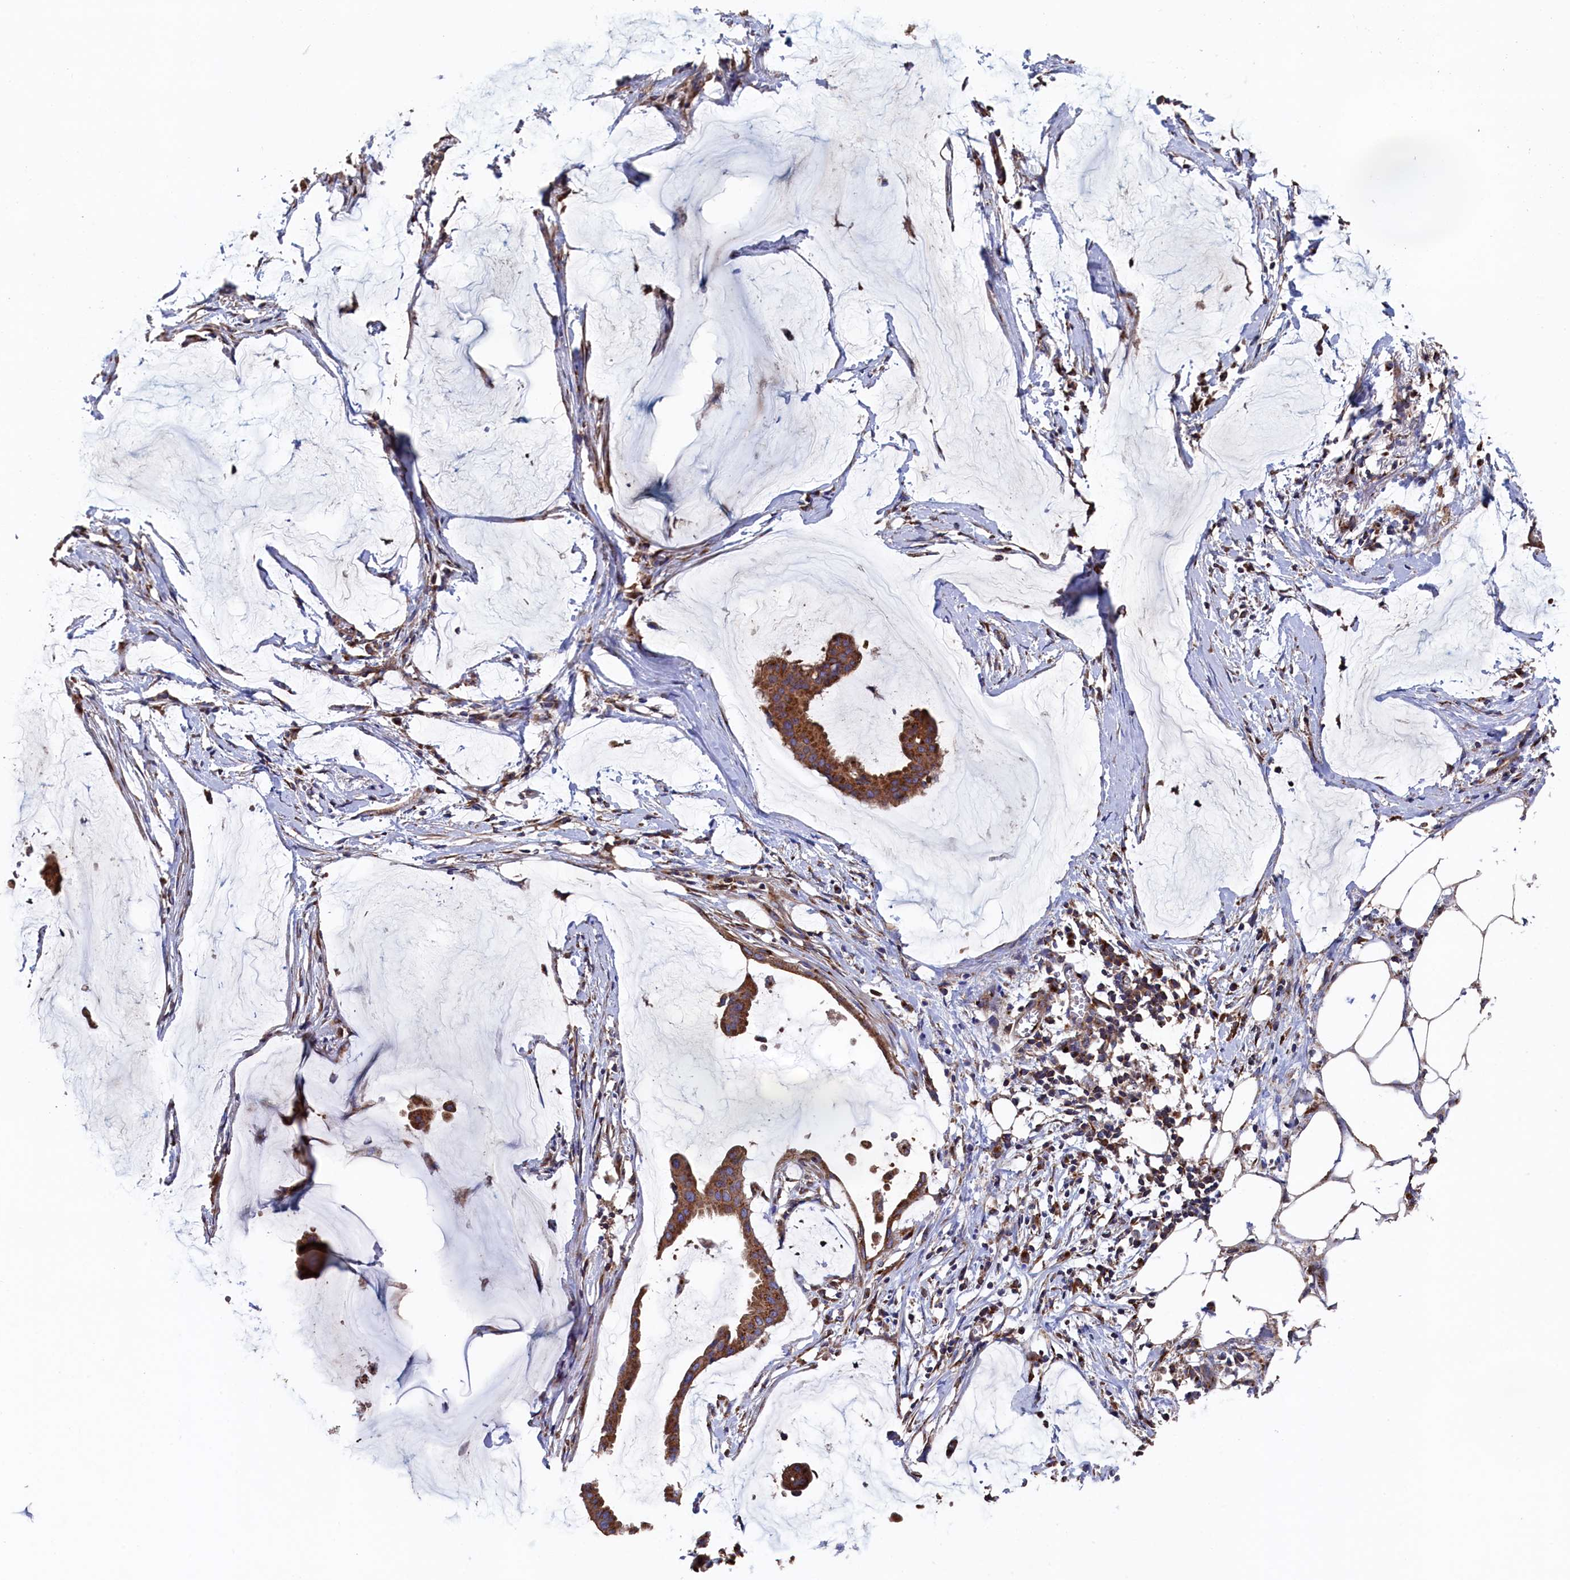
{"staining": {"intensity": "moderate", "quantity": ">75%", "location": "cytoplasmic/membranous"}, "tissue": "ovarian cancer", "cell_type": "Tumor cells", "image_type": "cancer", "snomed": [{"axis": "morphology", "description": "Cystadenocarcinoma, mucinous, NOS"}, {"axis": "topography", "description": "Ovary"}], "caption": "Tumor cells reveal medium levels of moderate cytoplasmic/membranous positivity in about >75% of cells in human ovarian mucinous cystadenocarcinoma. (Stains: DAB in brown, nuclei in blue, Microscopy: brightfield microscopy at high magnification).", "gene": "PRRC1", "patient": {"sex": "female", "age": 73}}